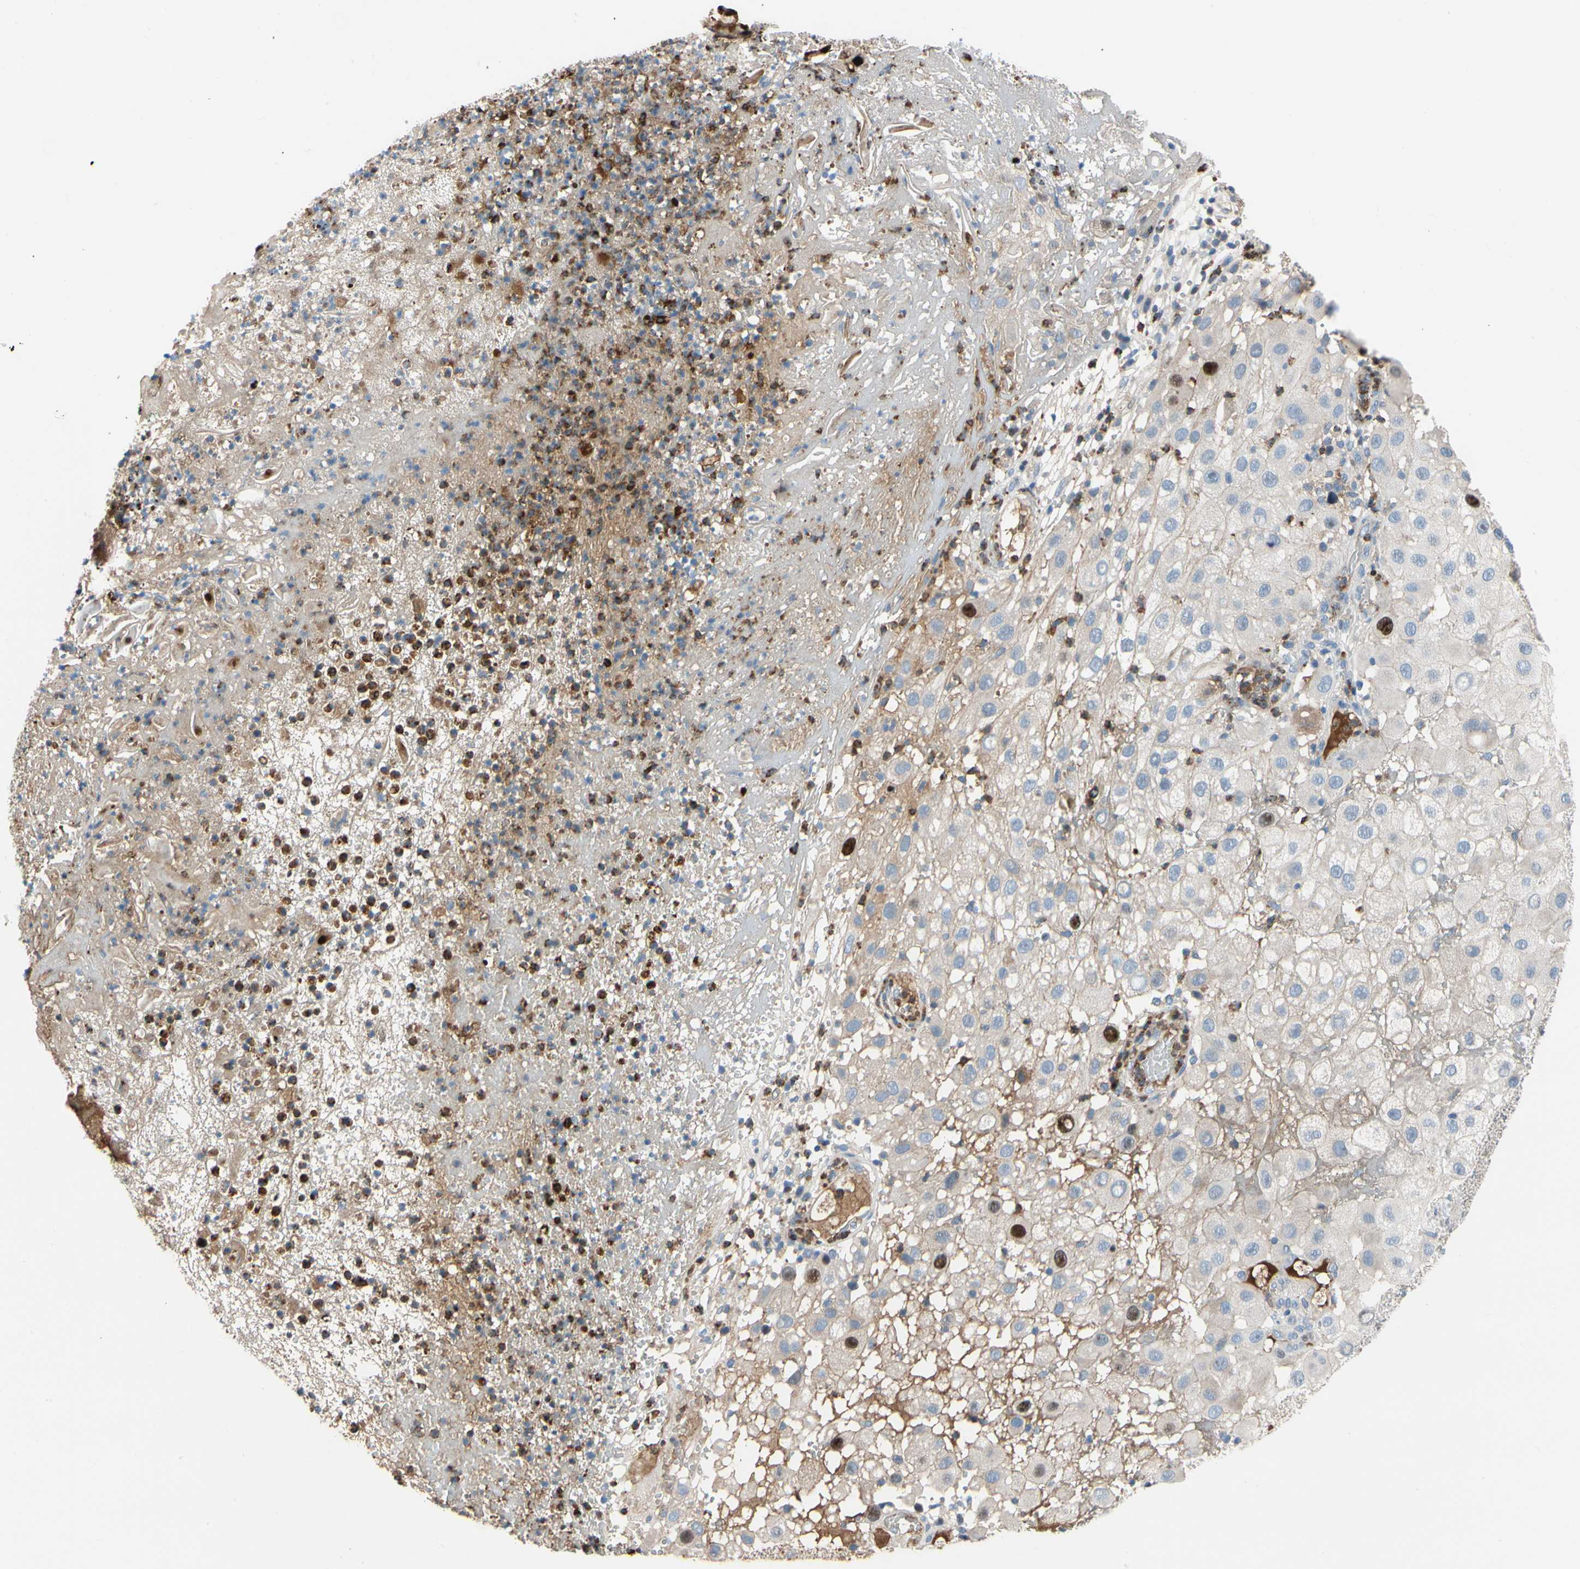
{"staining": {"intensity": "moderate", "quantity": "<25%", "location": "nuclear"}, "tissue": "melanoma", "cell_type": "Tumor cells", "image_type": "cancer", "snomed": [{"axis": "morphology", "description": "Malignant melanoma, NOS"}, {"axis": "topography", "description": "Skin"}], "caption": "The immunohistochemical stain labels moderate nuclear positivity in tumor cells of melanoma tissue.", "gene": "HJURP", "patient": {"sex": "female", "age": 81}}